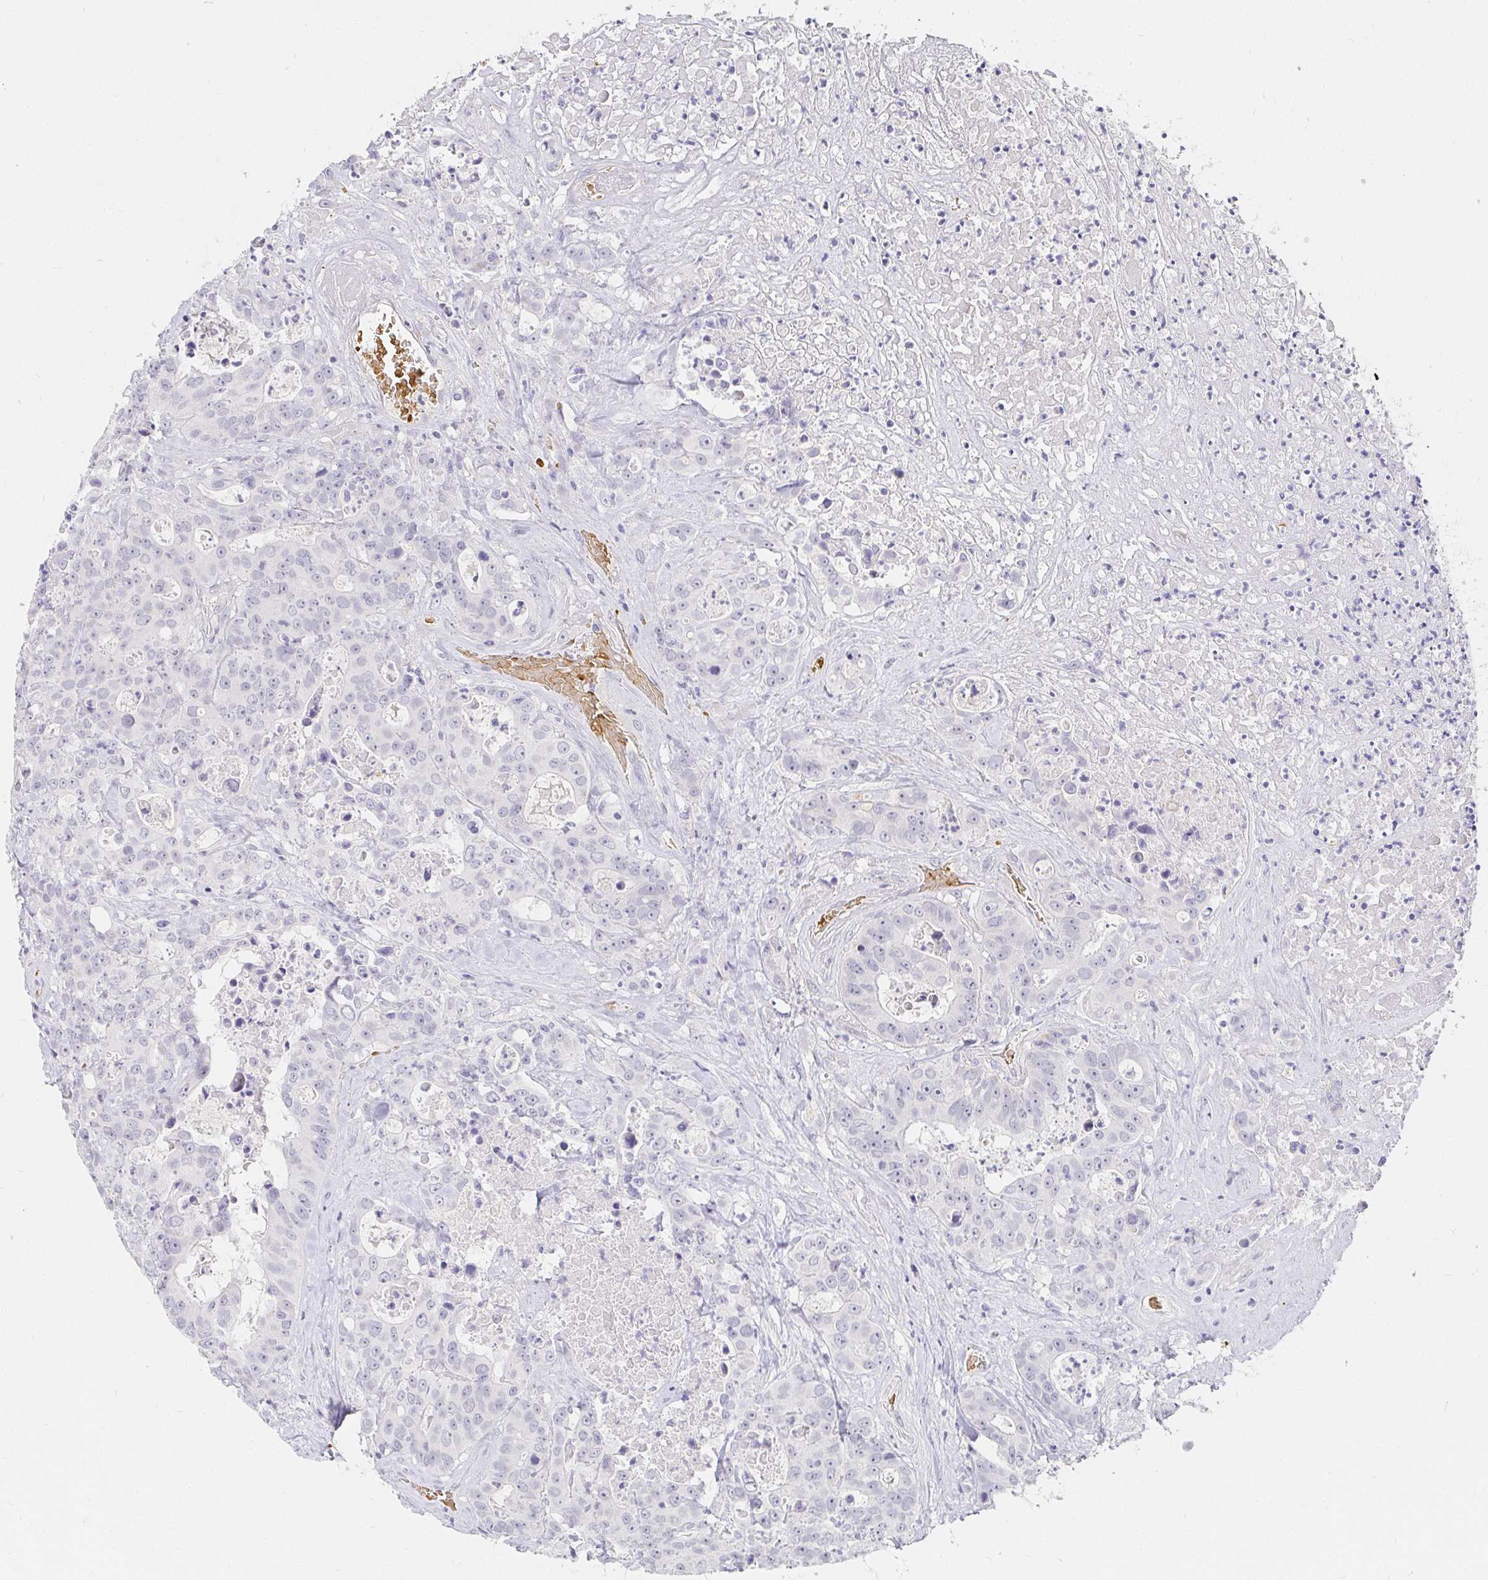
{"staining": {"intensity": "negative", "quantity": "none", "location": "none"}, "tissue": "colorectal cancer", "cell_type": "Tumor cells", "image_type": "cancer", "snomed": [{"axis": "morphology", "description": "Adenocarcinoma, NOS"}, {"axis": "topography", "description": "Rectum"}], "caption": "The immunohistochemistry image has no significant positivity in tumor cells of adenocarcinoma (colorectal) tissue. (Immunohistochemistry, brightfield microscopy, high magnification).", "gene": "FGF21", "patient": {"sex": "female", "age": 62}}